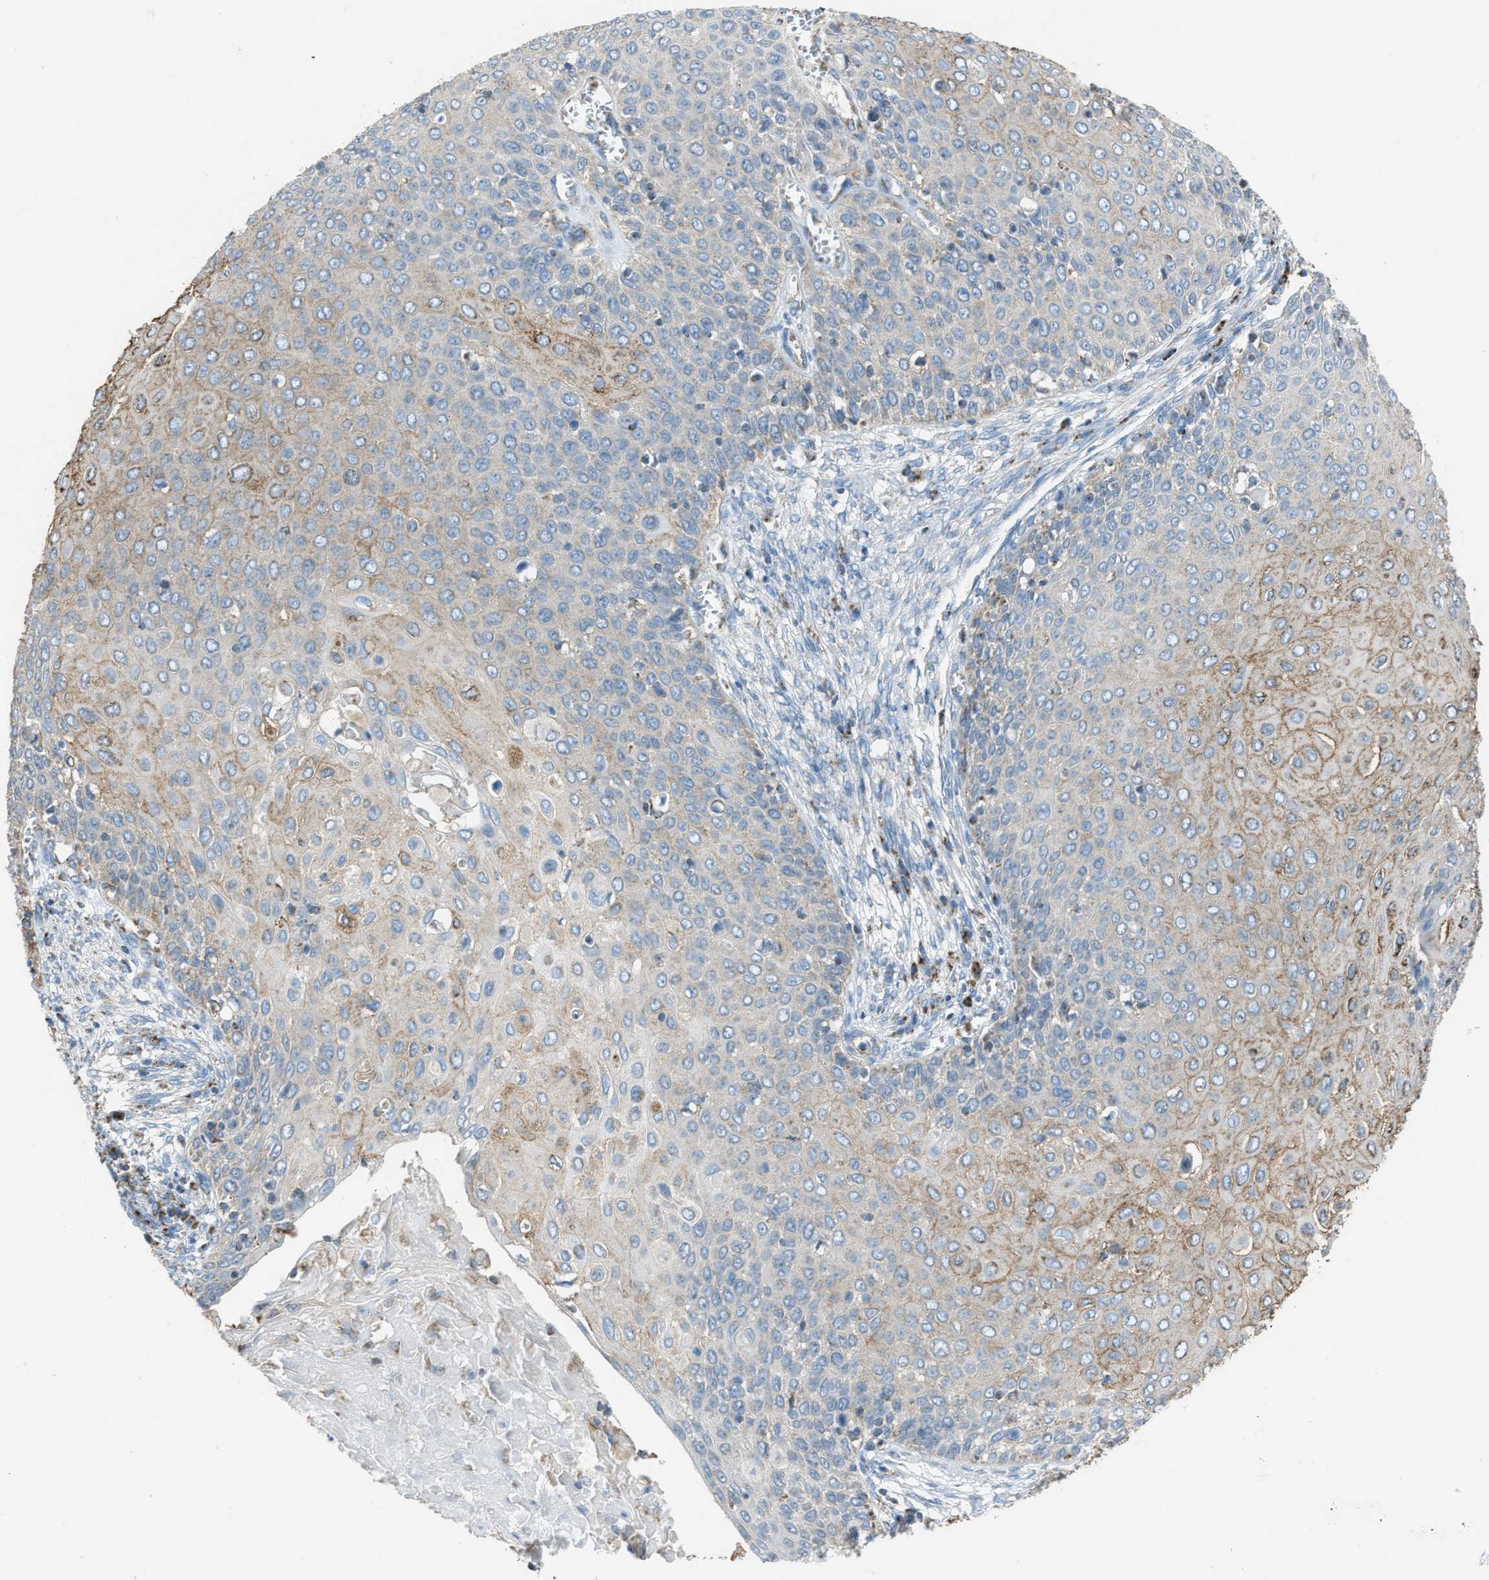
{"staining": {"intensity": "weak", "quantity": "25%-75%", "location": "cytoplasmic/membranous"}, "tissue": "cervical cancer", "cell_type": "Tumor cells", "image_type": "cancer", "snomed": [{"axis": "morphology", "description": "Squamous cell carcinoma, NOS"}, {"axis": "topography", "description": "Cervix"}], "caption": "Cervical cancer (squamous cell carcinoma) stained with DAB (3,3'-diaminobenzidine) immunohistochemistry shows low levels of weak cytoplasmic/membranous expression in approximately 25%-75% of tumor cells. (DAB (3,3'-diaminobenzidine) IHC, brown staining for protein, blue staining for nuclei).", "gene": "SLC25A11", "patient": {"sex": "female", "age": 39}}